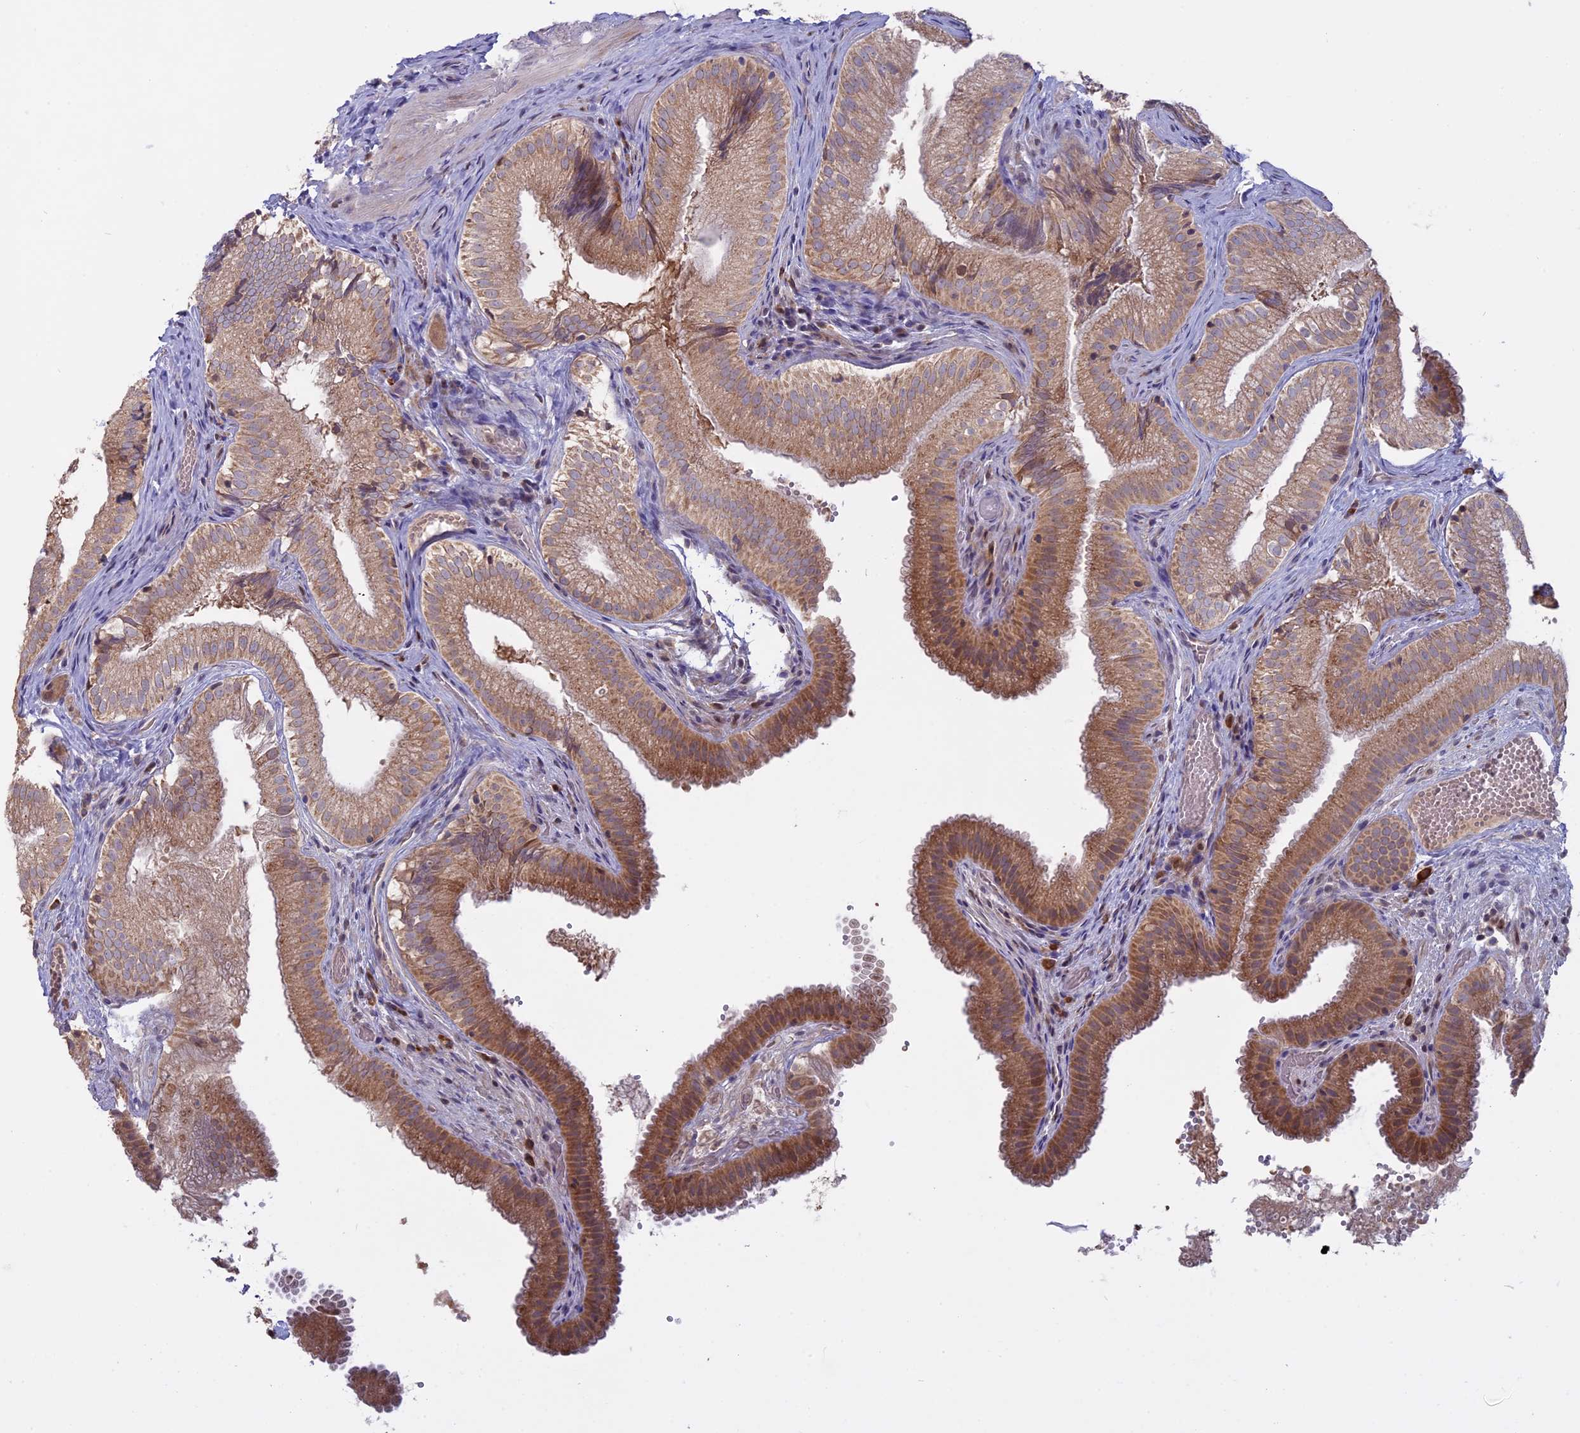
{"staining": {"intensity": "moderate", "quantity": ">75%", "location": "cytoplasmic/membranous"}, "tissue": "gallbladder", "cell_type": "Glandular cells", "image_type": "normal", "snomed": [{"axis": "morphology", "description": "Normal tissue, NOS"}, {"axis": "topography", "description": "Gallbladder"}], "caption": "This histopathology image exhibits immunohistochemistry staining of benign gallbladder, with medium moderate cytoplasmic/membranous expression in about >75% of glandular cells.", "gene": "TMEM208", "patient": {"sex": "female", "age": 30}}